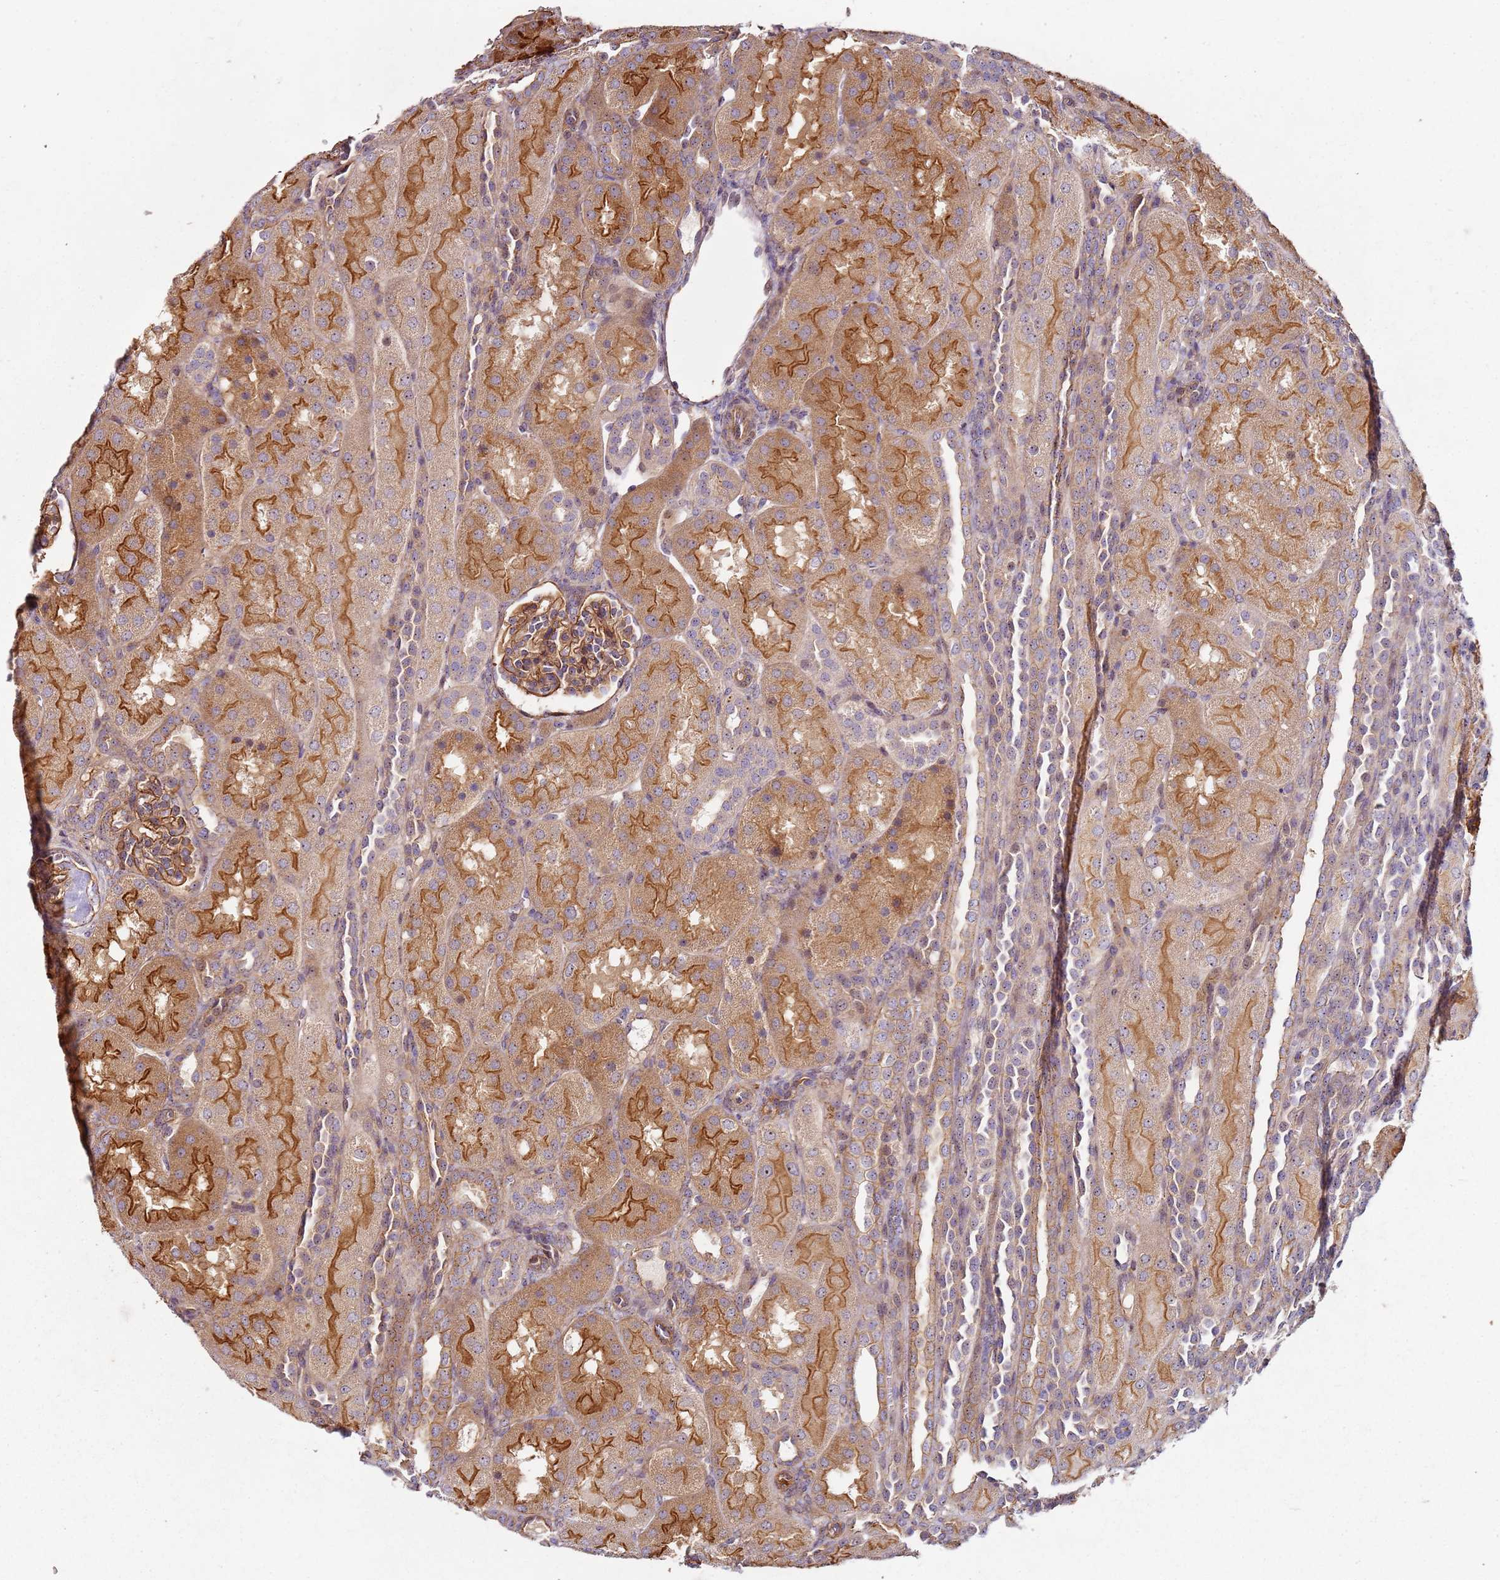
{"staining": {"intensity": "moderate", "quantity": ">75%", "location": "cytoplasmic/membranous"}, "tissue": "kidney", "cell_type": "Cells in glomeruli", "image_type": "normal", "snomed": [{"axis": "morphology", "description": "Normal tissue, NOS"}, {"axis": "topography", "description": "Kidney"}], "caption": "Moderate cytoplasmic/membranous expression is present in about >75% of cells in glomeruli in normal kidney. Ihc stains the protein of interest in brown and the nuclei are stained blue.", "gene": "C2CD4B", "patient": {"sex": "male", "age": 1}}